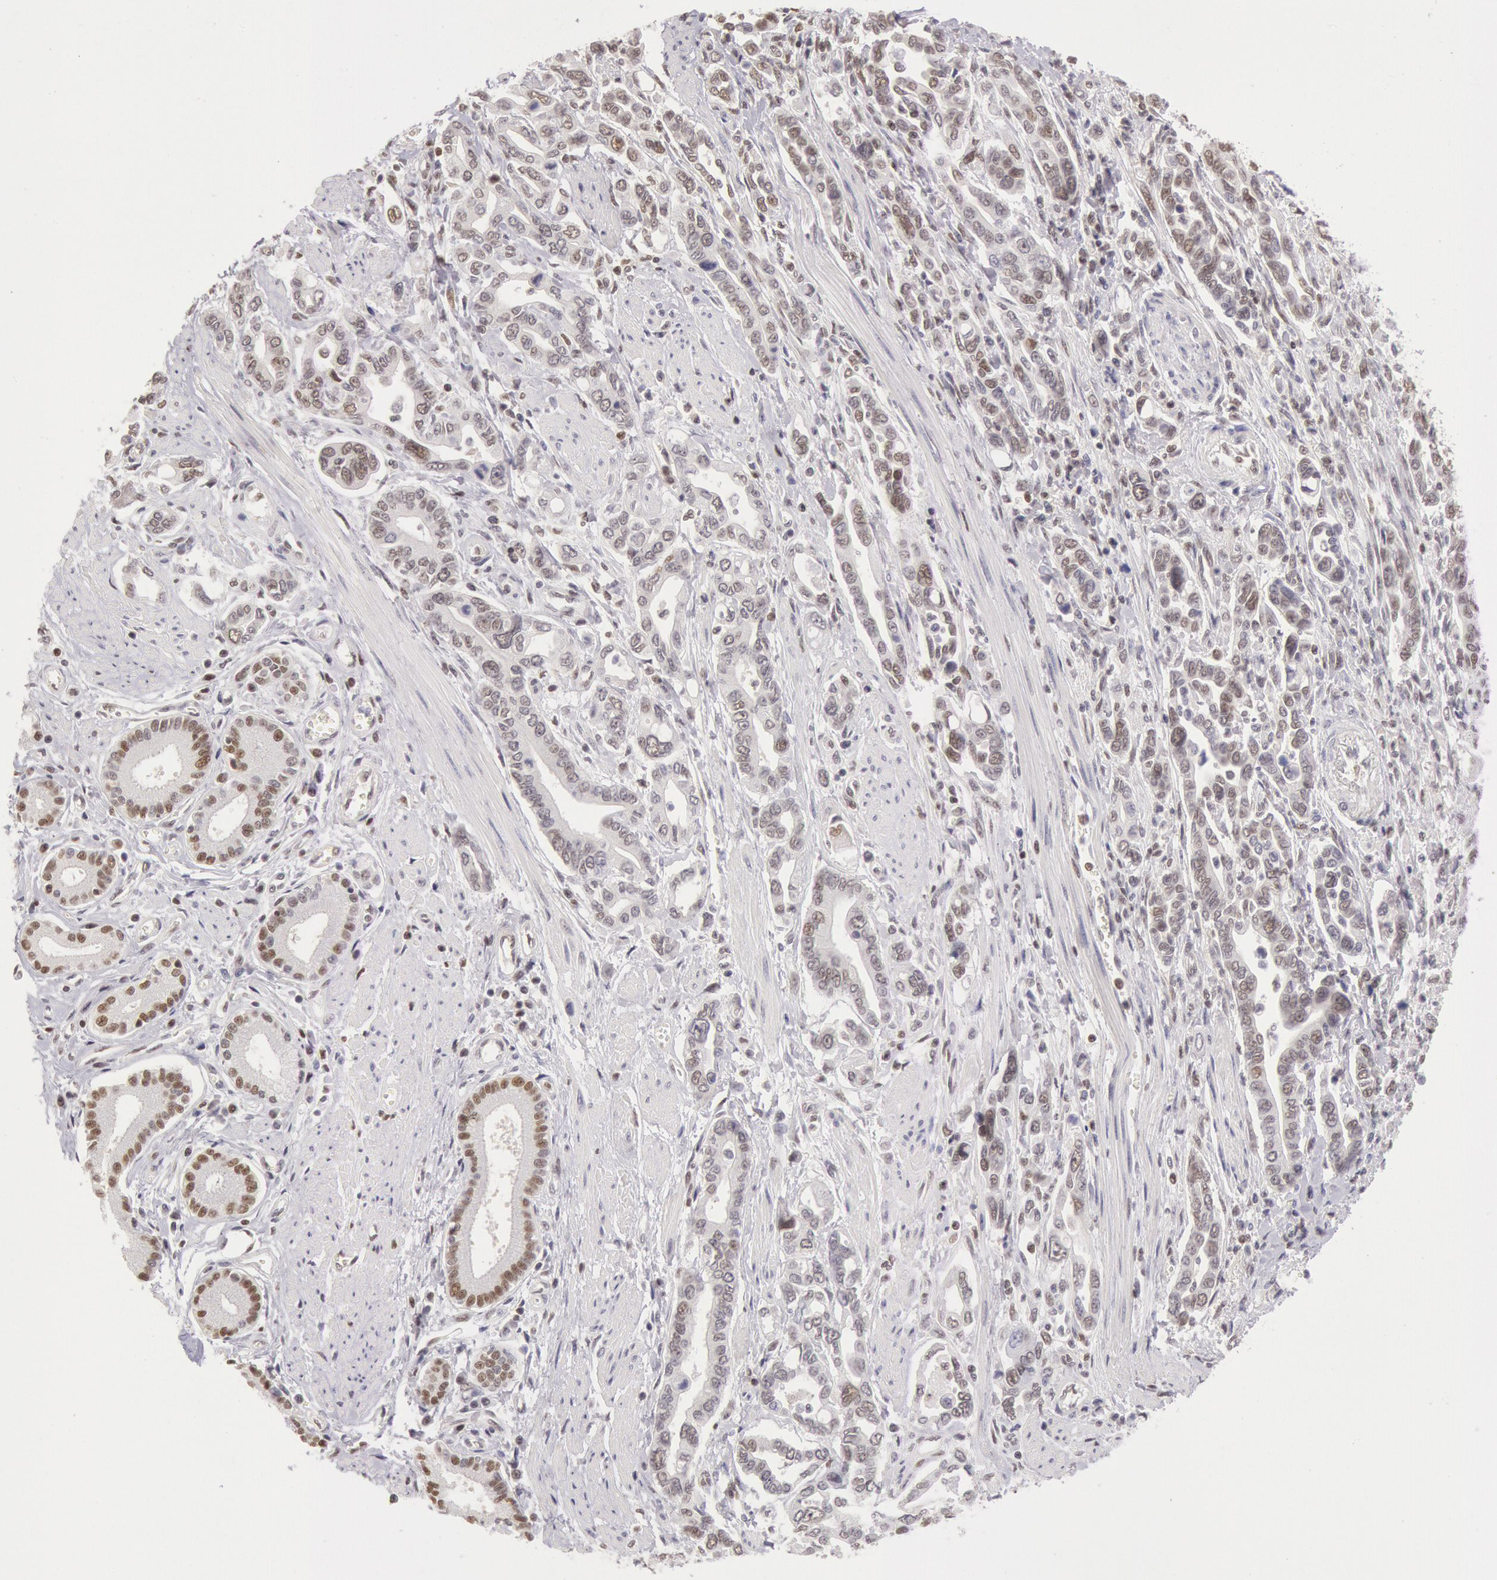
{"staining": {"intensity": "weak", "quantity": "25%-75%", "location": "nuclear"}, "tissue": "pancreatic cancer", "cell_type": "Tumor cells", "image_type": "cancer", "snomed": [{"axis": "morphology", "description": "Adenocarcinoma, NOS"}, {"axis": "topography", "description": "Pancreas"}], "caption": "Protein expression analysis of pancreatic adenocarcinoma shows weak nuclear positivity in about 25%-75% of tumor cells.", "gene": "ESS2", "patient": {"sex": "female", "age": 57}}